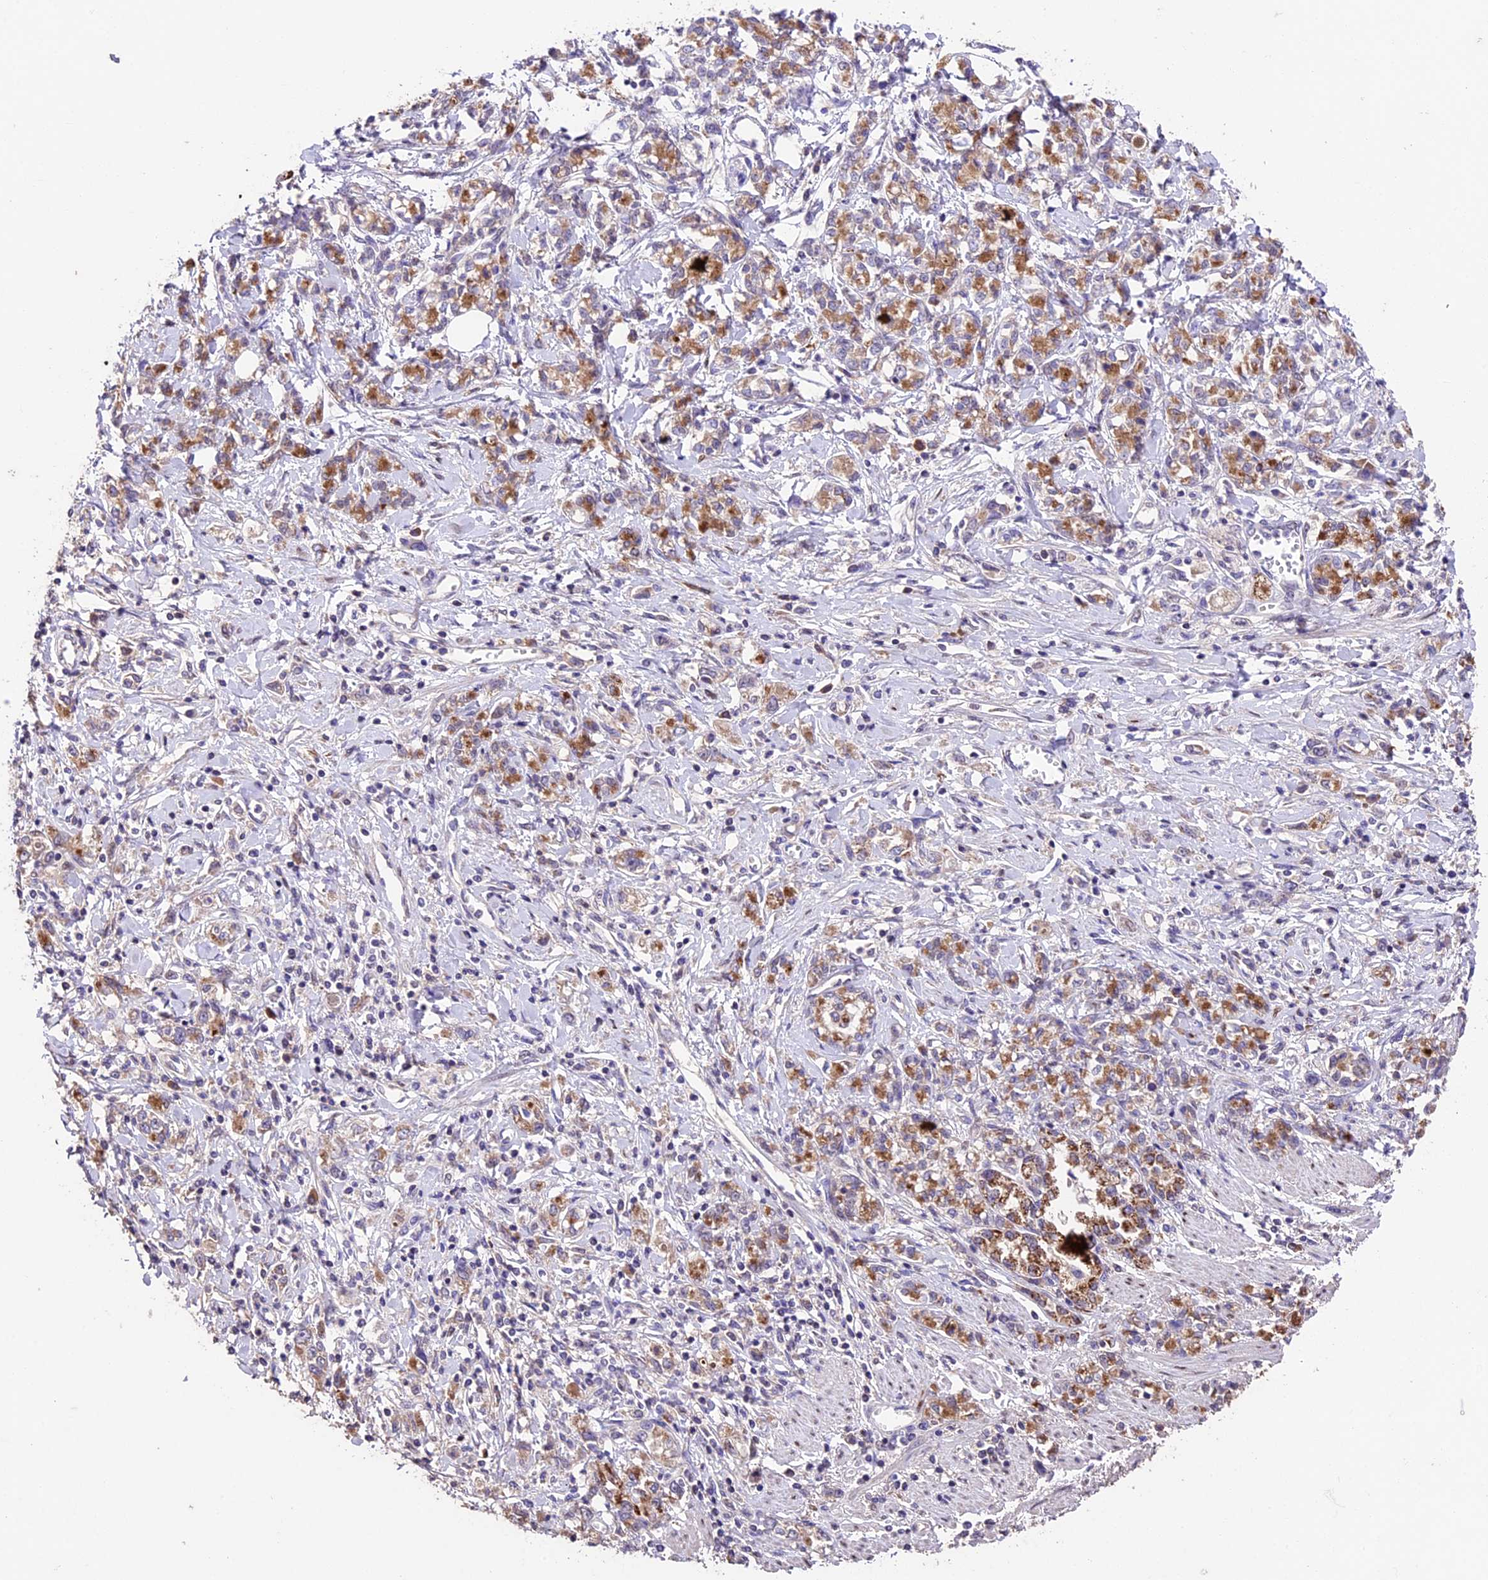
{"staining": {"intensity": "moderate", "quantity": "25%-75%", "location": "cytoplasmic/membranous"}, "tissue": "stomach cancer", "cell_type": "Tumor cells", "image_type": "cancer", "snomed": [{"axis": "morphology", "description": "Adenocarcinoma, NOS"}, {"axis": "topography", "description": "Stomach"}], "caption": "Brown immunohistochemical staining in human stomach cancer shows moderate cytoplasmic/membranous staining in about 25%-75% of tumor cells.", "gene": "SBNO2", "patient": {"sex": "female", "age": 76}}